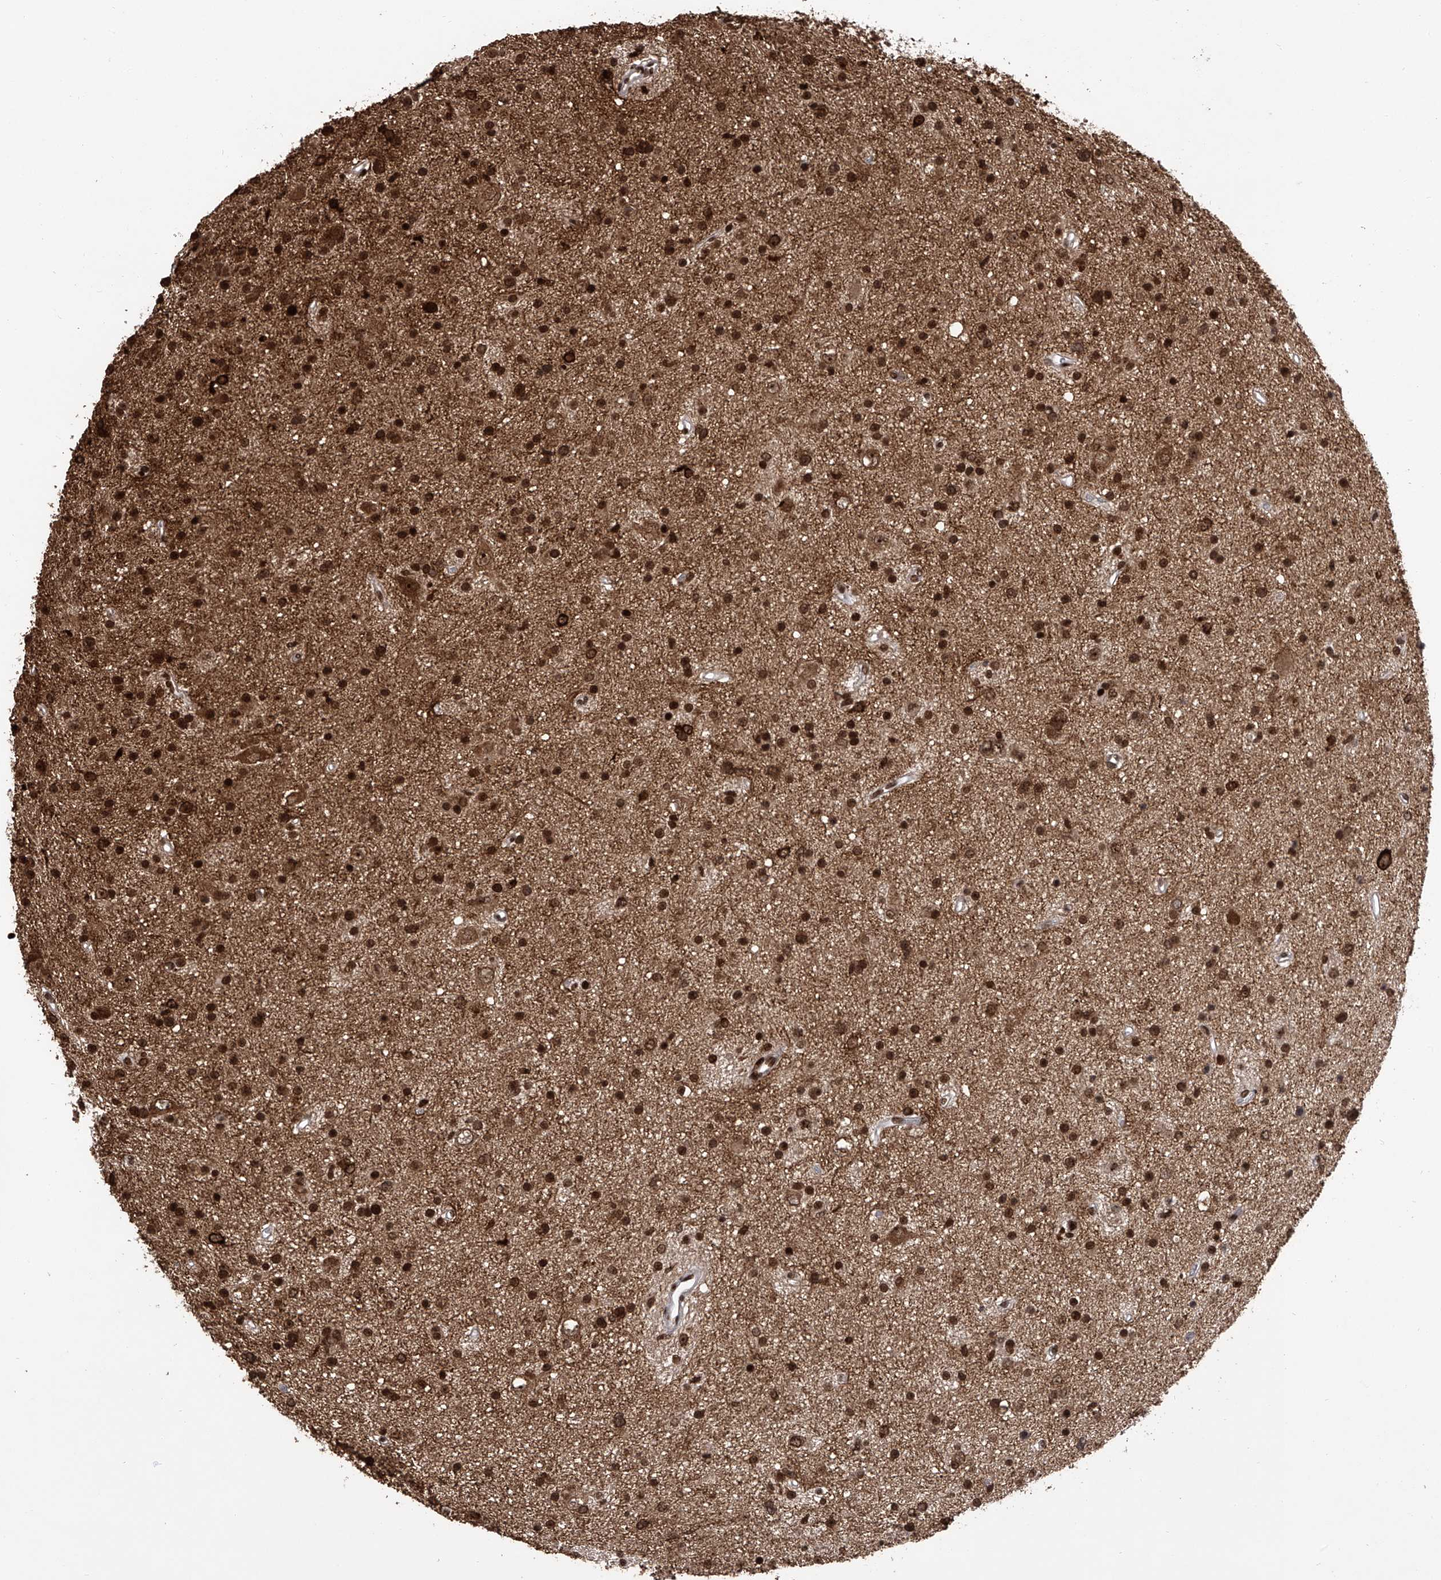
{"staining": {"intensity": "strong", "quantity": ">75%", "location": "nuclear"}, "tissue": "glioma", "cell_type": "Tumor cells", "image_type": "cancer", "snomed": [{"axis": "morphology", "description": "Glioma, malignant, Low grade"}, {"axis": "topography", "description": "Cerebral cortex"}], "caption": "Tumor cells reveal high levels of strong nuclear positivity in about >75% of cells in human glioma. (Brightfield microscopy of DAB IHC at high magnification).", "gene": "PAK1IP1", "patient": {"sex": "female", "age": 39}}